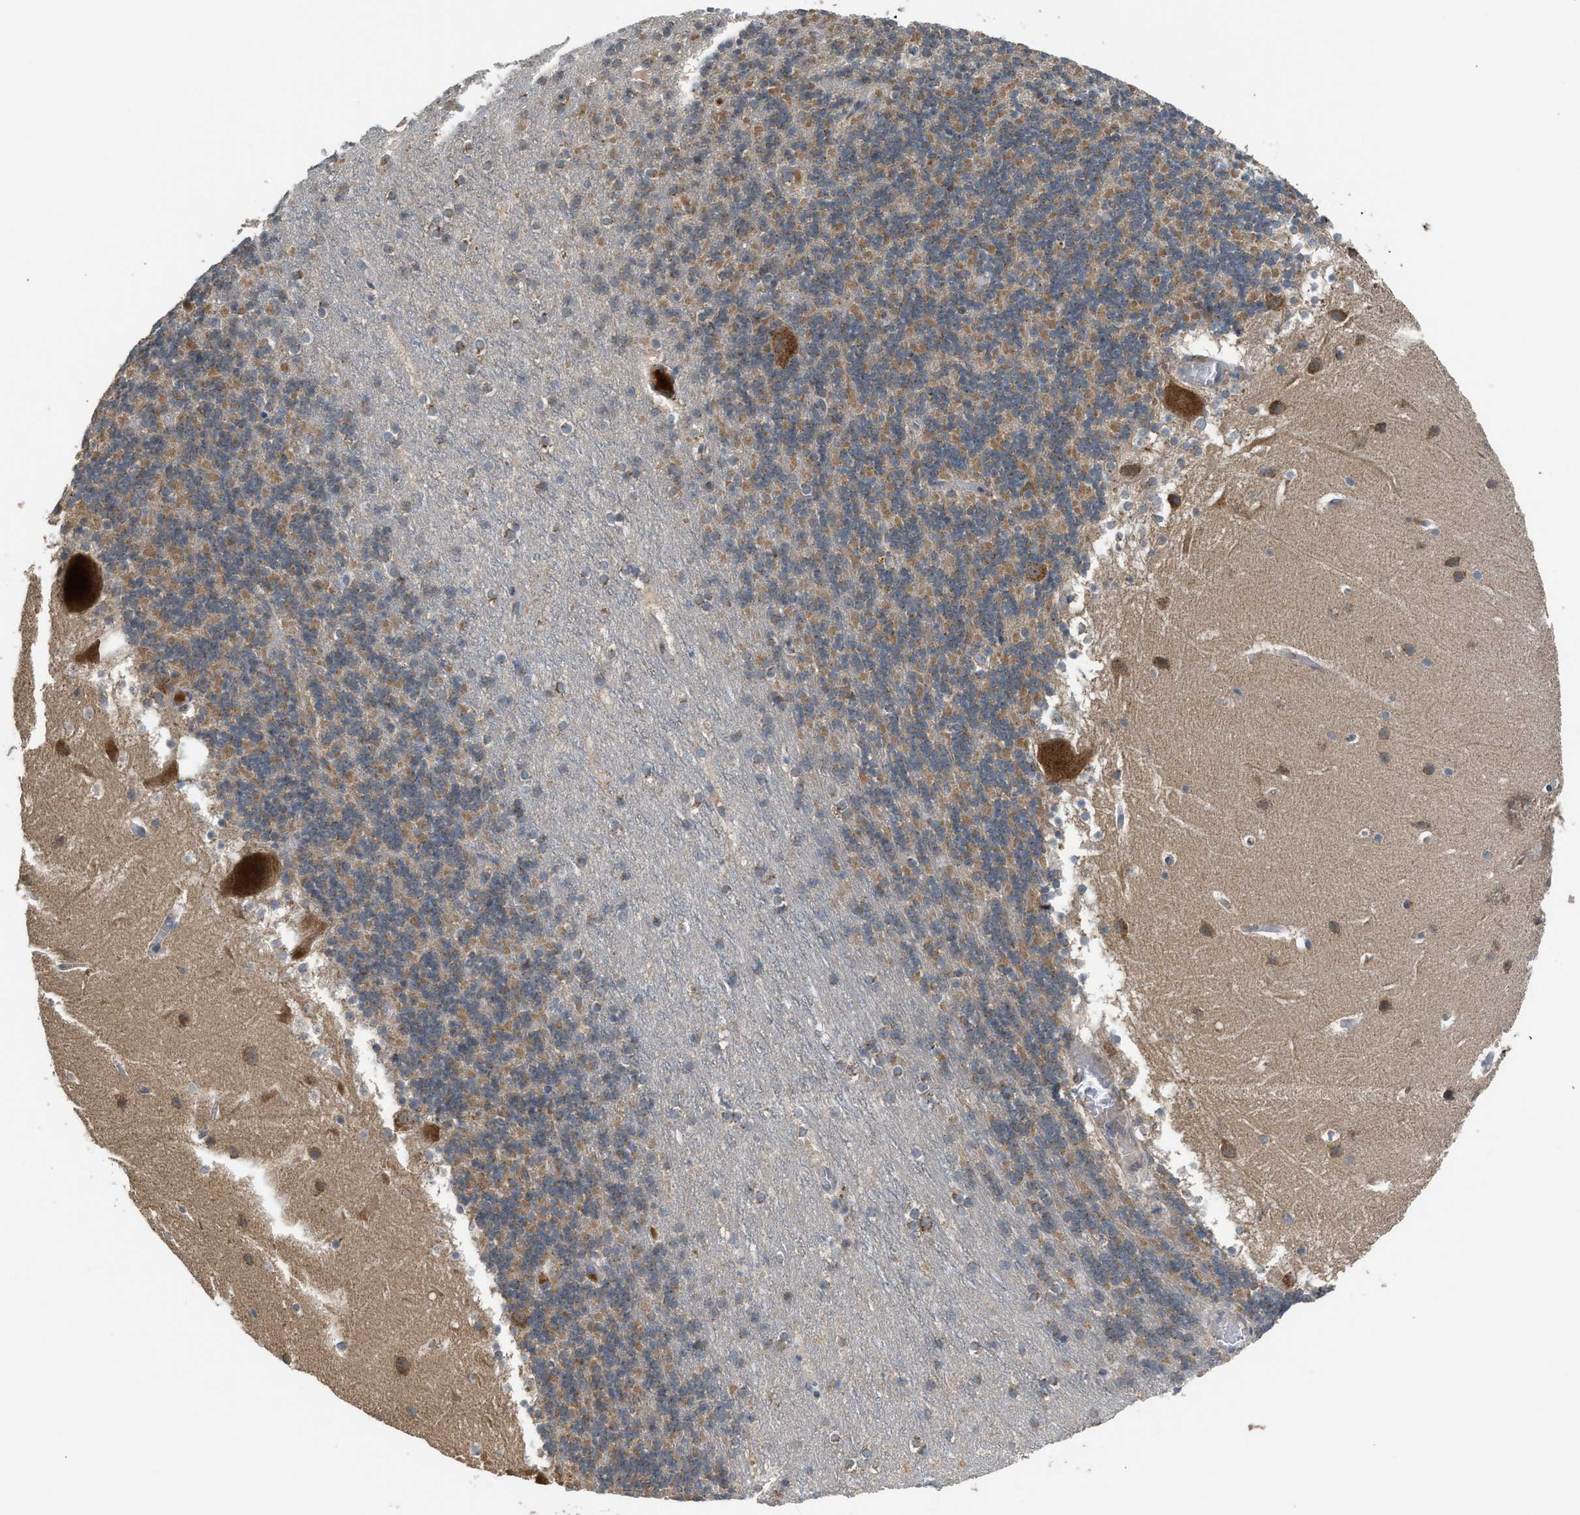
{"staining": {"intensity": "moderate", "quantity": ">75%", "location": "cytoplasmic/membranous"}, "tissue": "cerebellum", "cell_type": "Cells in granular layer", "image_type": "normal", "snomed": [{"axis": "morphology", "description": "Normal tissue, NOS"}, {"axis": "topography", "description": "Cerebellum"}], "caption": "Cells in granular layer show medium levels of moderate cytoplasmic/membranous positivity in about >75% of cells in benign human cerebellum.", "gene": "STARD3", "patient": {"sex": "male", "age": 45}}